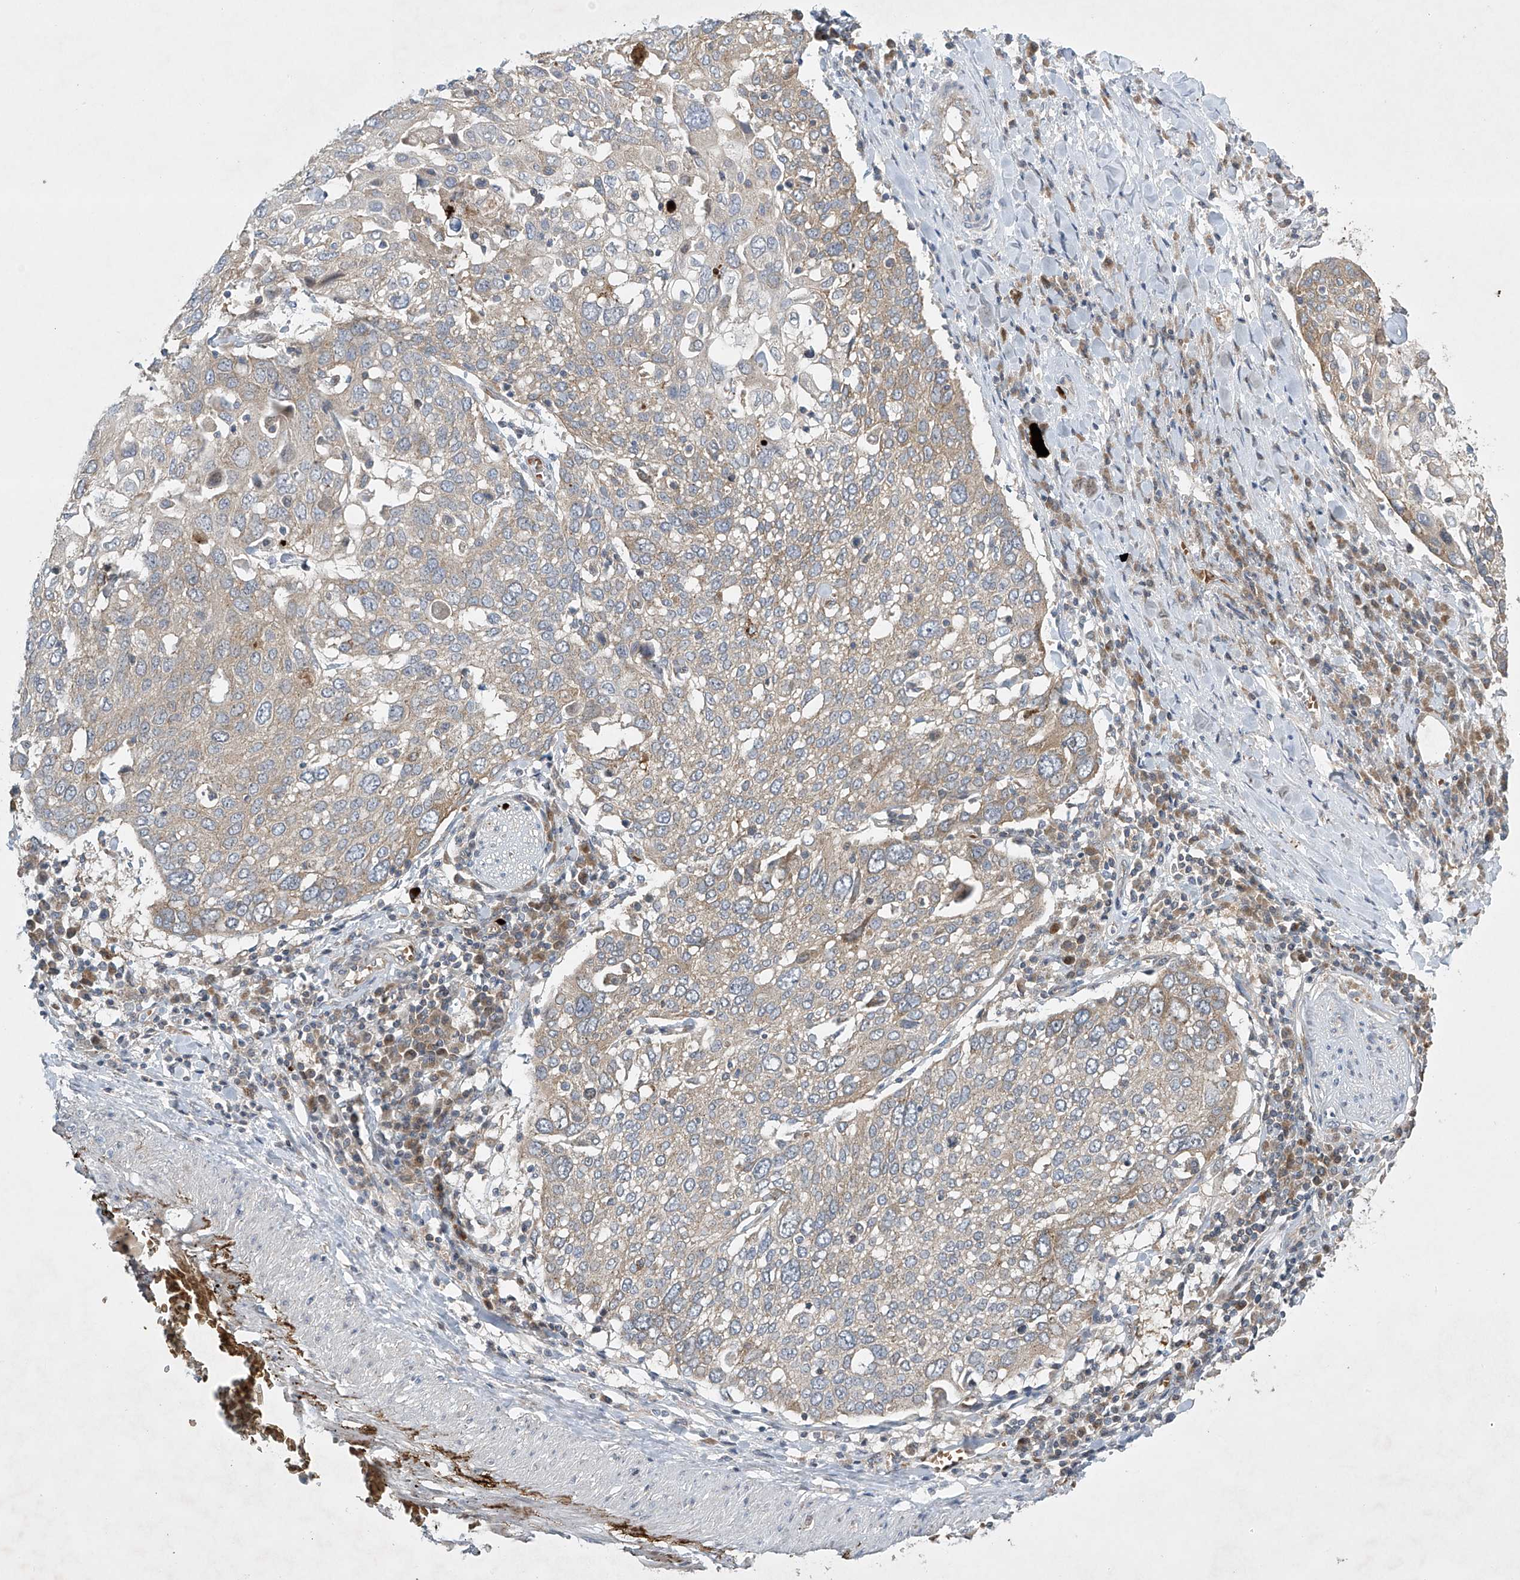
{"staining": {"intensity": "weak", "quantity": "25%-75%", "location": "cytoplasmic/membranous"}, "tissue": "lung cancer", "cell_type": "Tumor cells", "image_type": "cancer", "snomed": [{"axis": "morphology", "description": "Squamous cell carcinoma, NOS"}, {"axis": "topography", "description": "Lung"}], "caption": "Squamous cell carcinoma (lung) stained with IHC reveals weak cytoplasmic/membranous positivity in about 25%-75% of tumor cells.", "gene": "TJAP1", "patient": {"sex": "male", "age": 65}}